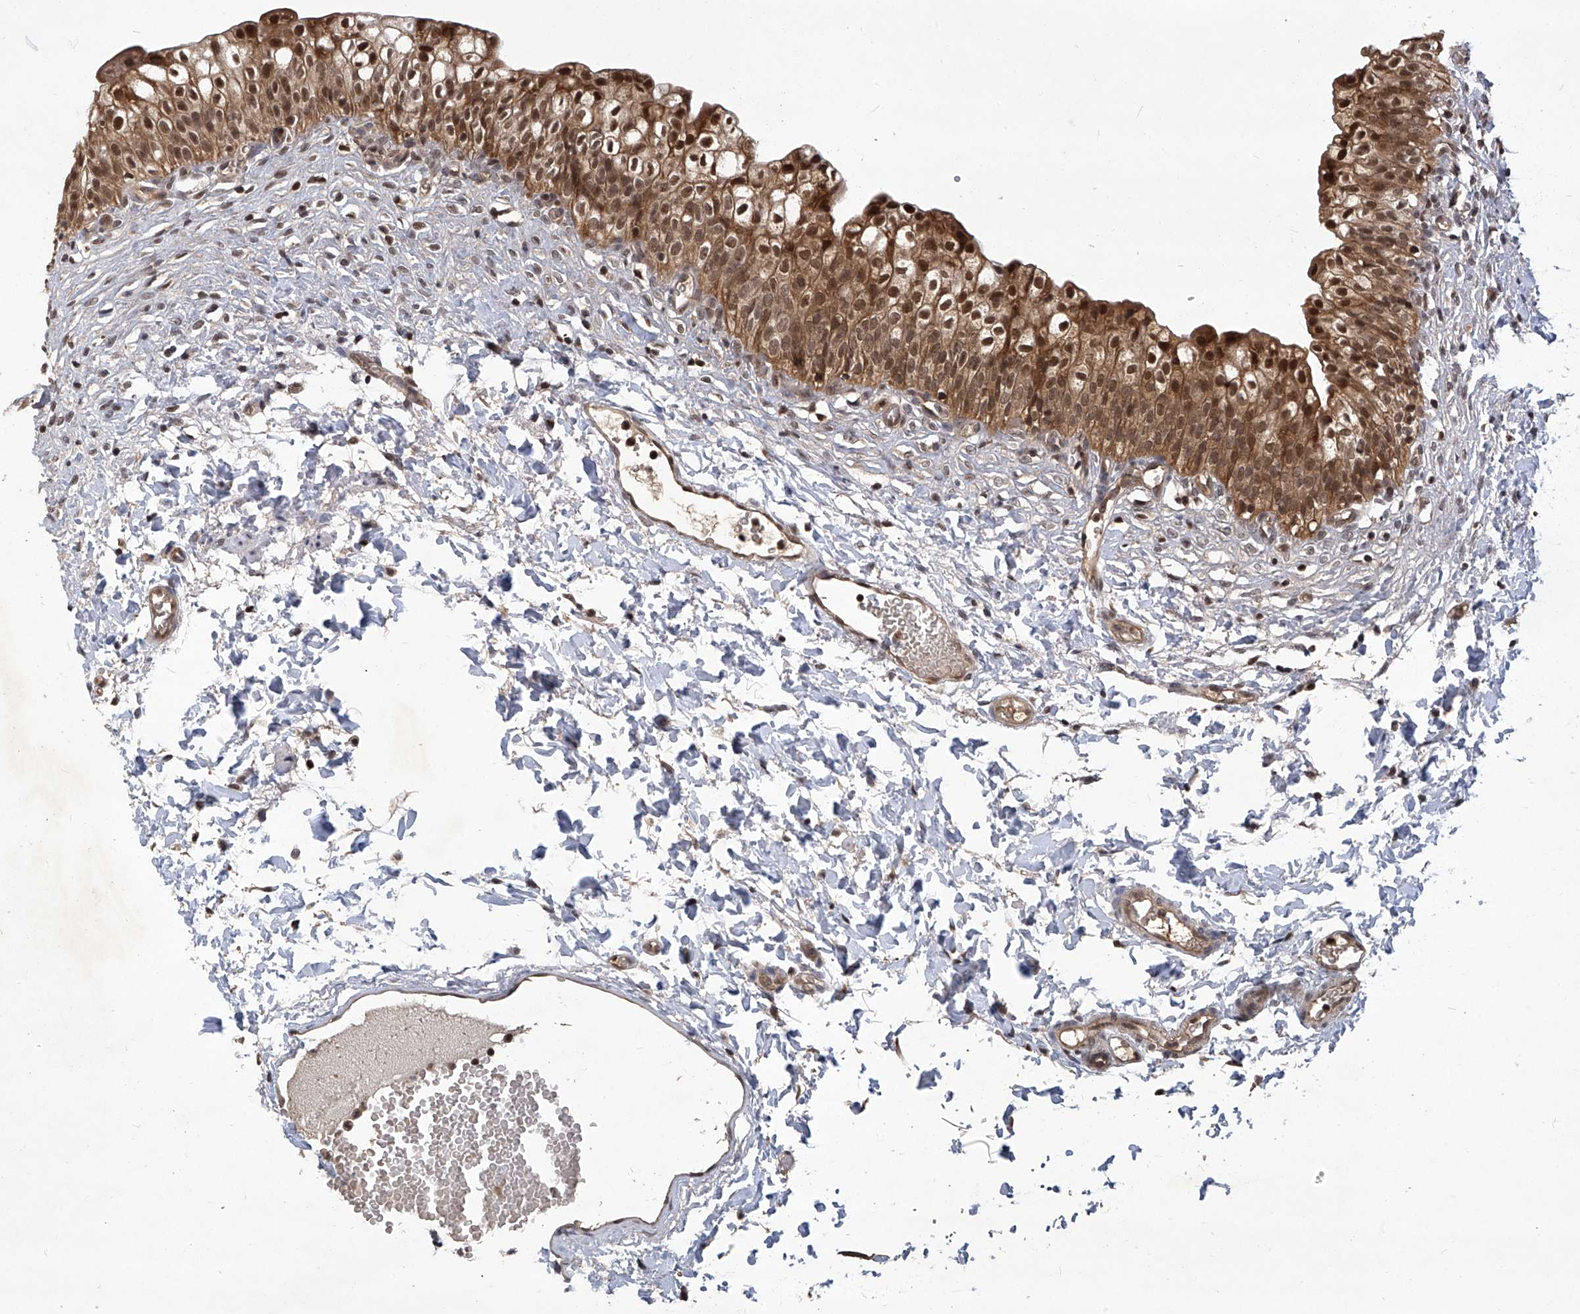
{"staining": {"intensity": "strong", "quantity": ">75%", "location": "cytoplasmic/membranous,nuclear"}, "tissue": "urinary bladder", "cell_type": "Urothelial cells", "image_type": "normal", "snomed": [{"axis": "morphology", "description": "Normal tissue, NOS"}, {"axis": "topography", "description": "Urinary bladder"}], "caption": "Immunohistochemical staining of normal urinary bladder shows high levels of strong cytoplasmic/membranous,nuclear staining in approximately >75% of urothelial cells. (IHC, brightfield microscopy, high magnification).", "gene": "PSMB1", "patient": {"sex": "male", "age": 55}}